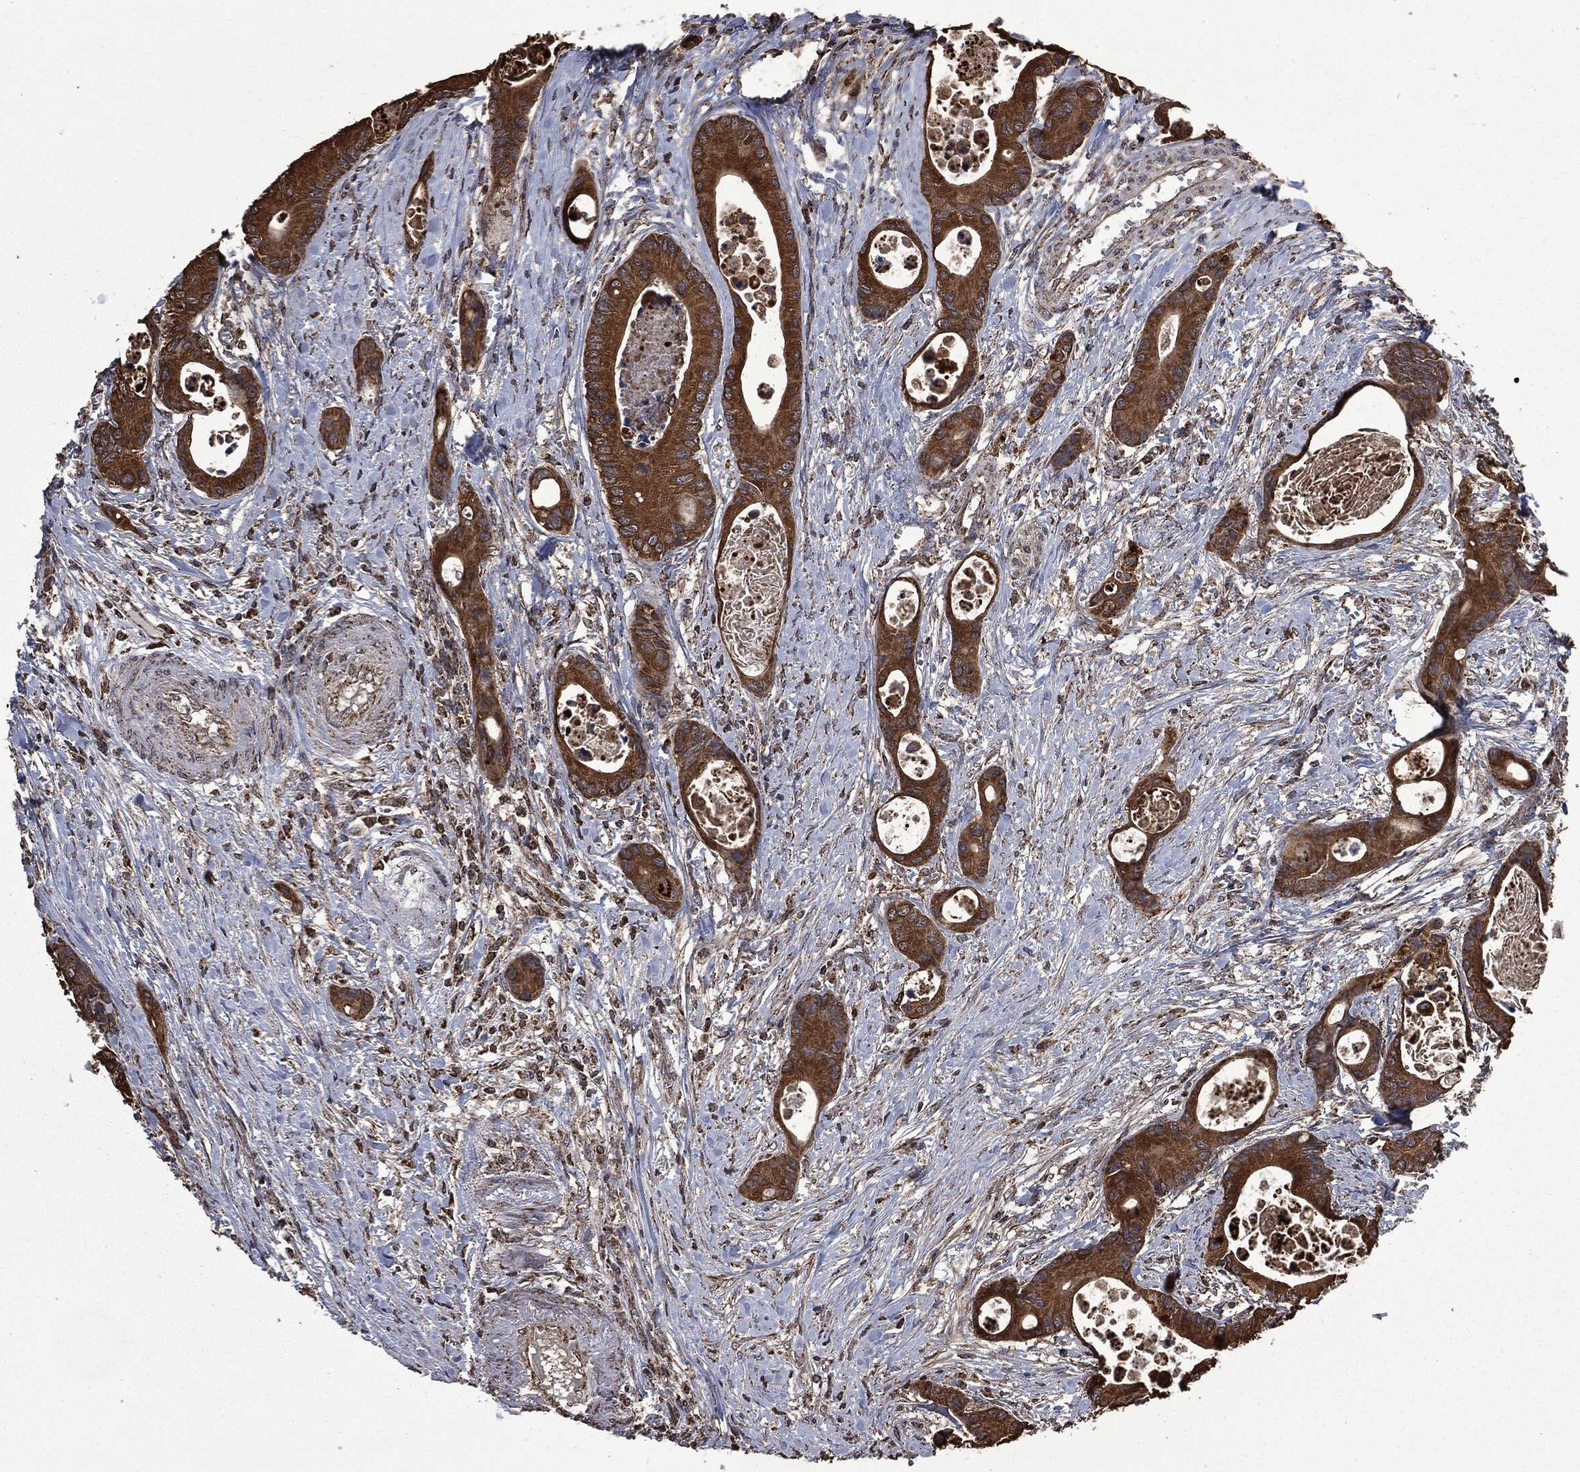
{"staining": {"intensity": "strong", "quantity": "25%-75%", "location": "cytoplasmic/membranous"}, "tissue": "colorectal cancer", "cell_type": "Tumor cells", "image_type": "cancer", "snomed": [{"axis": "morphology", "description": "Adenocarcinoma, NOS"}, {"axis": "topography", "description": "Colon"}], "caption": "Colorectal cancer (adenocarcinoma) stained with DAB (3,3'-diaminobenzidine) immunohistochemistry (IHC) exhibits high levels of strong cytoplasmic/membranous expression in approximately 25%-75% of tumor cells. The staining was performed using DAB (3,3'-diaminobenzidine) to visualize the protein expression in brown, while the nuclei were stained in blue with hematoxylin (Magnification: 20x).", "gene": "LIG3", "patient": {"sex": "female", "age": 78}}